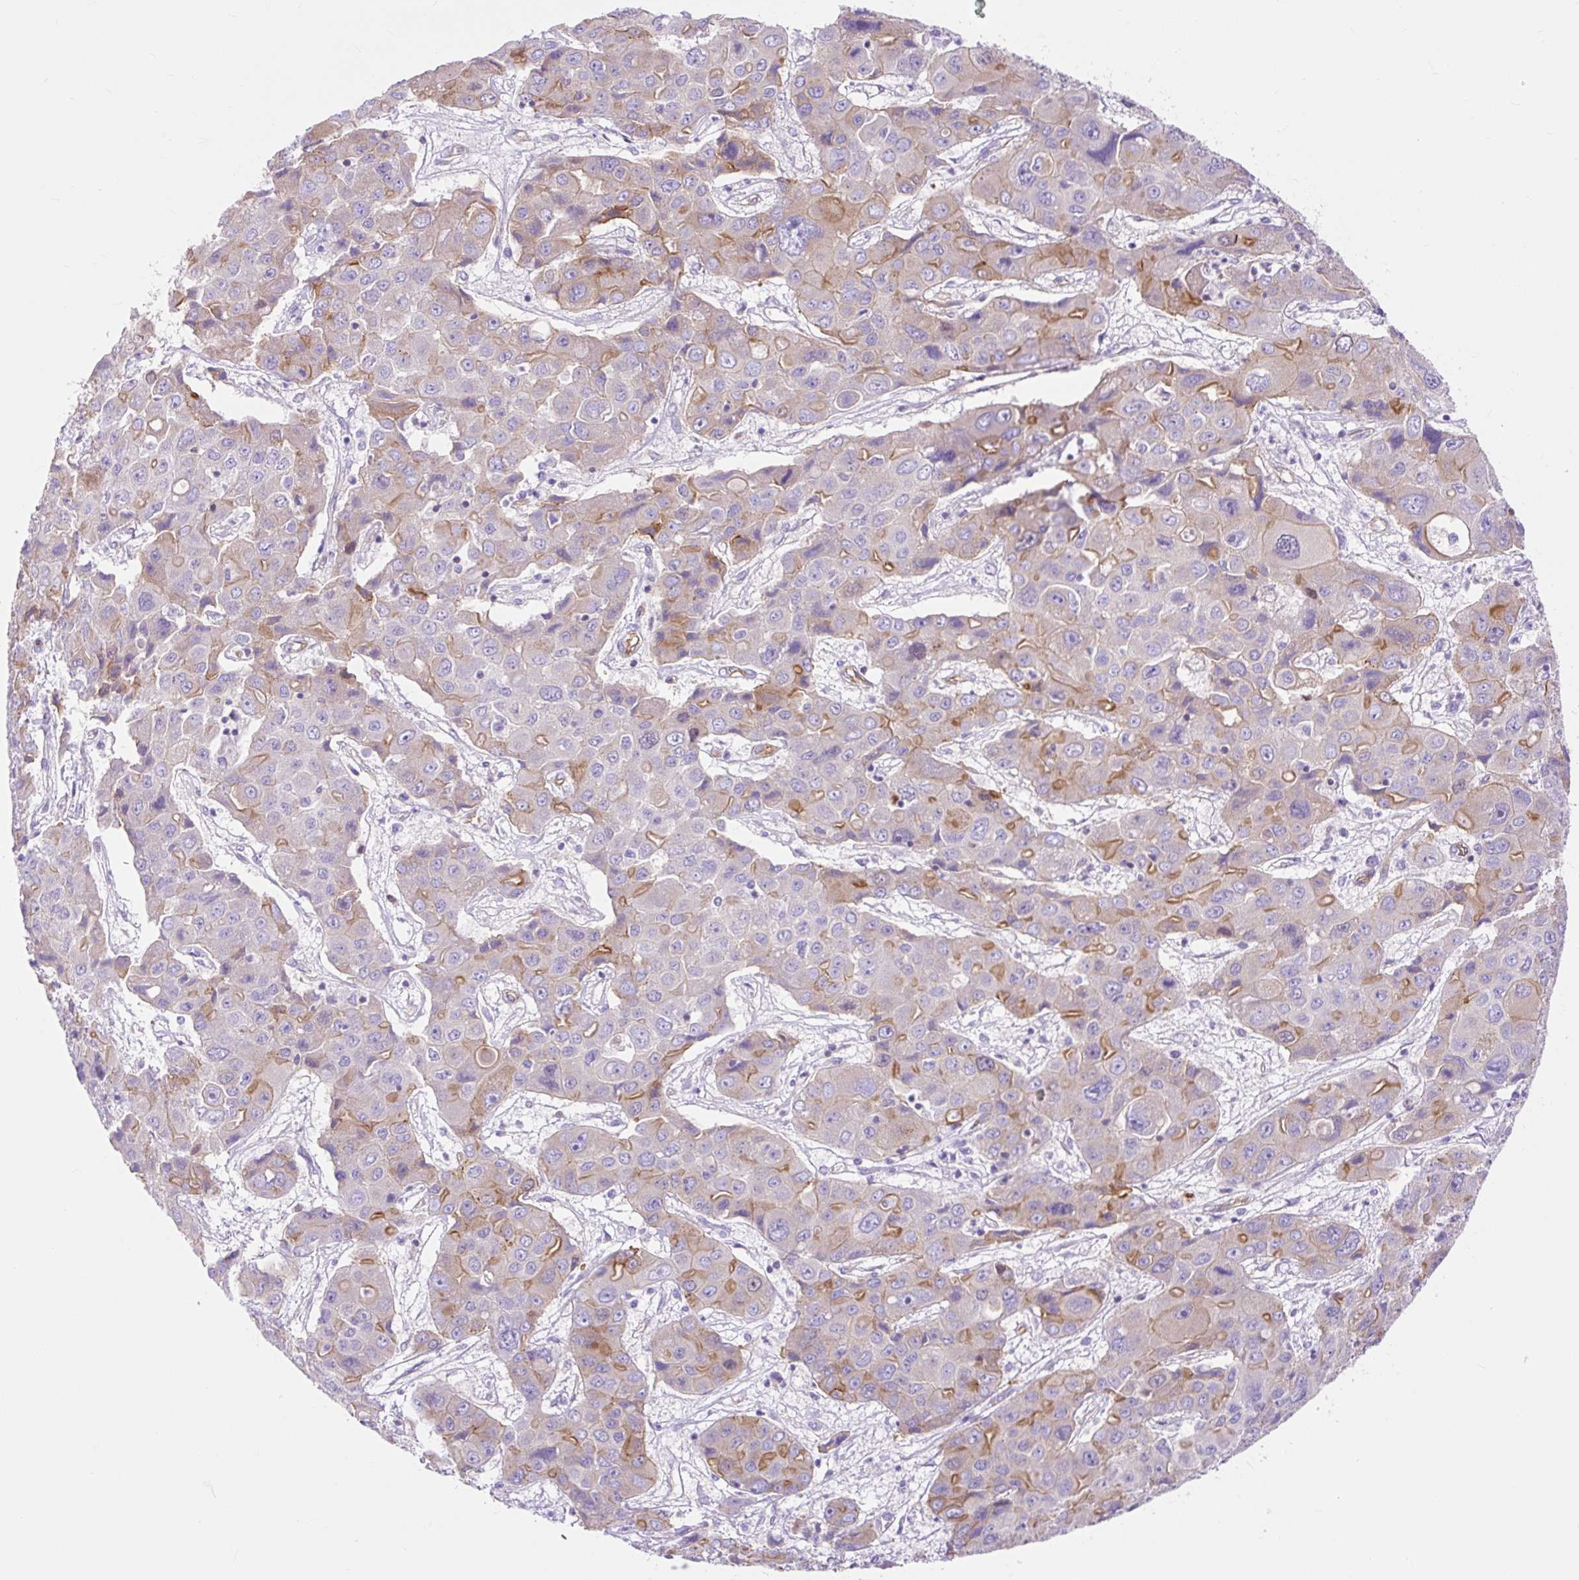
{"staining": {"intensity": "moderate", "quantity": "<25%", "location": "cytoplasmic/membranous"}, "tissue": "liver cancer", "cell_type": "Tumor cells", "image_type": "cancer", "snomed": [{"axis": "morphology", "description": "Cholangiocarcinoma"}, {"axis": "topography", "description": "Liver"}], "caption": "Cholangiocarcinoma (liver) stained with immunohistochemistry demonstrates moderate cytoplasmic/membranous positivity in approximately <25% of tumor cells.", "gene": "HIP1R", "patient": {"sex": "male", "age": 67}}